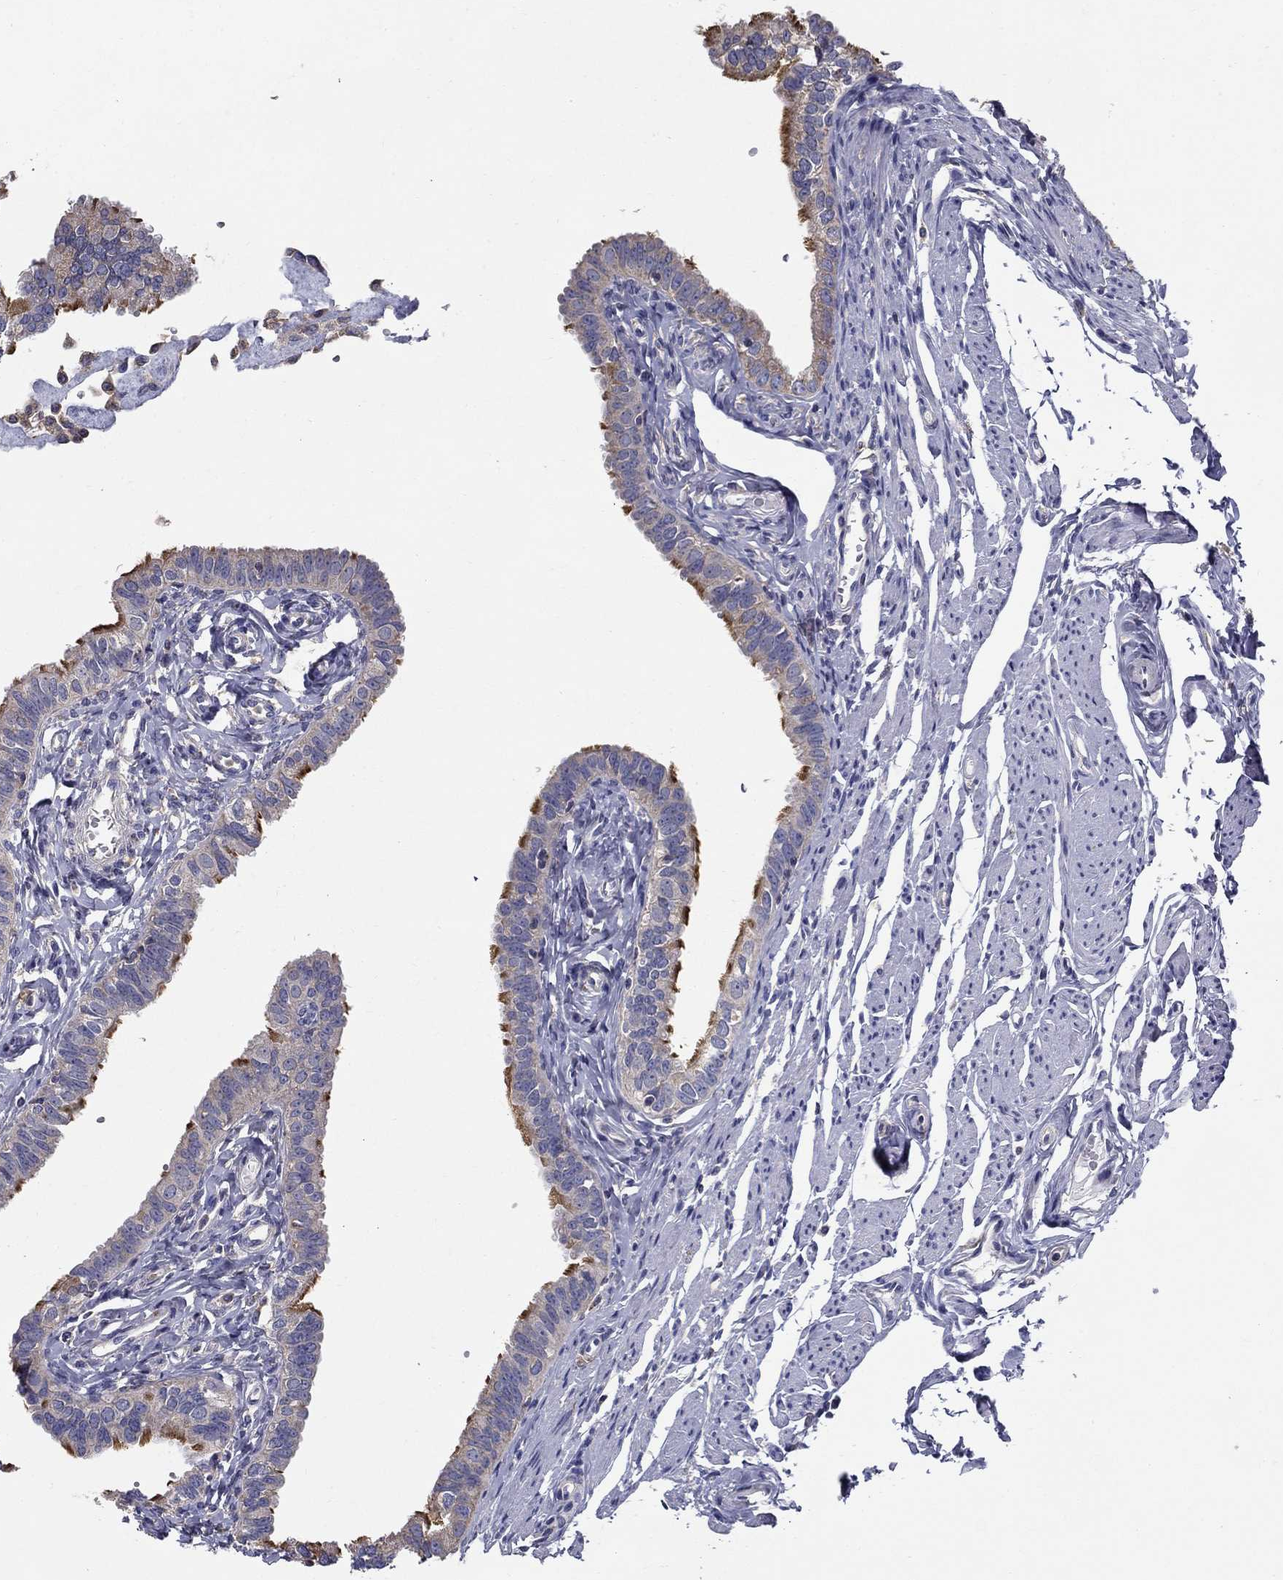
{"staining": {"intensity": "strong", "quantity": "25%-75%", "location": "cytoplasmic/membranous"}, "tissue": "fallopian tube", "cell_type": "Glandular cells", "image_type": "normal", "snomed": [{"axis": "morphology", "description": "Normal tissue, NOS"}, {"axis": "topography", "description": "Fallopian tube"}], "caption": "Immunohistochemical staining of normal human fallopian tube displays 25%-75% levels of strong cytoplasmic/membranous protein staining in about 25%-75% of glandular cells. Immunohistochemistry (ihc) stains the protein of interest in brown and the nuclei are stained blue.", "gene": "NME5", "patient": {"sex": "female", "age": 54}}